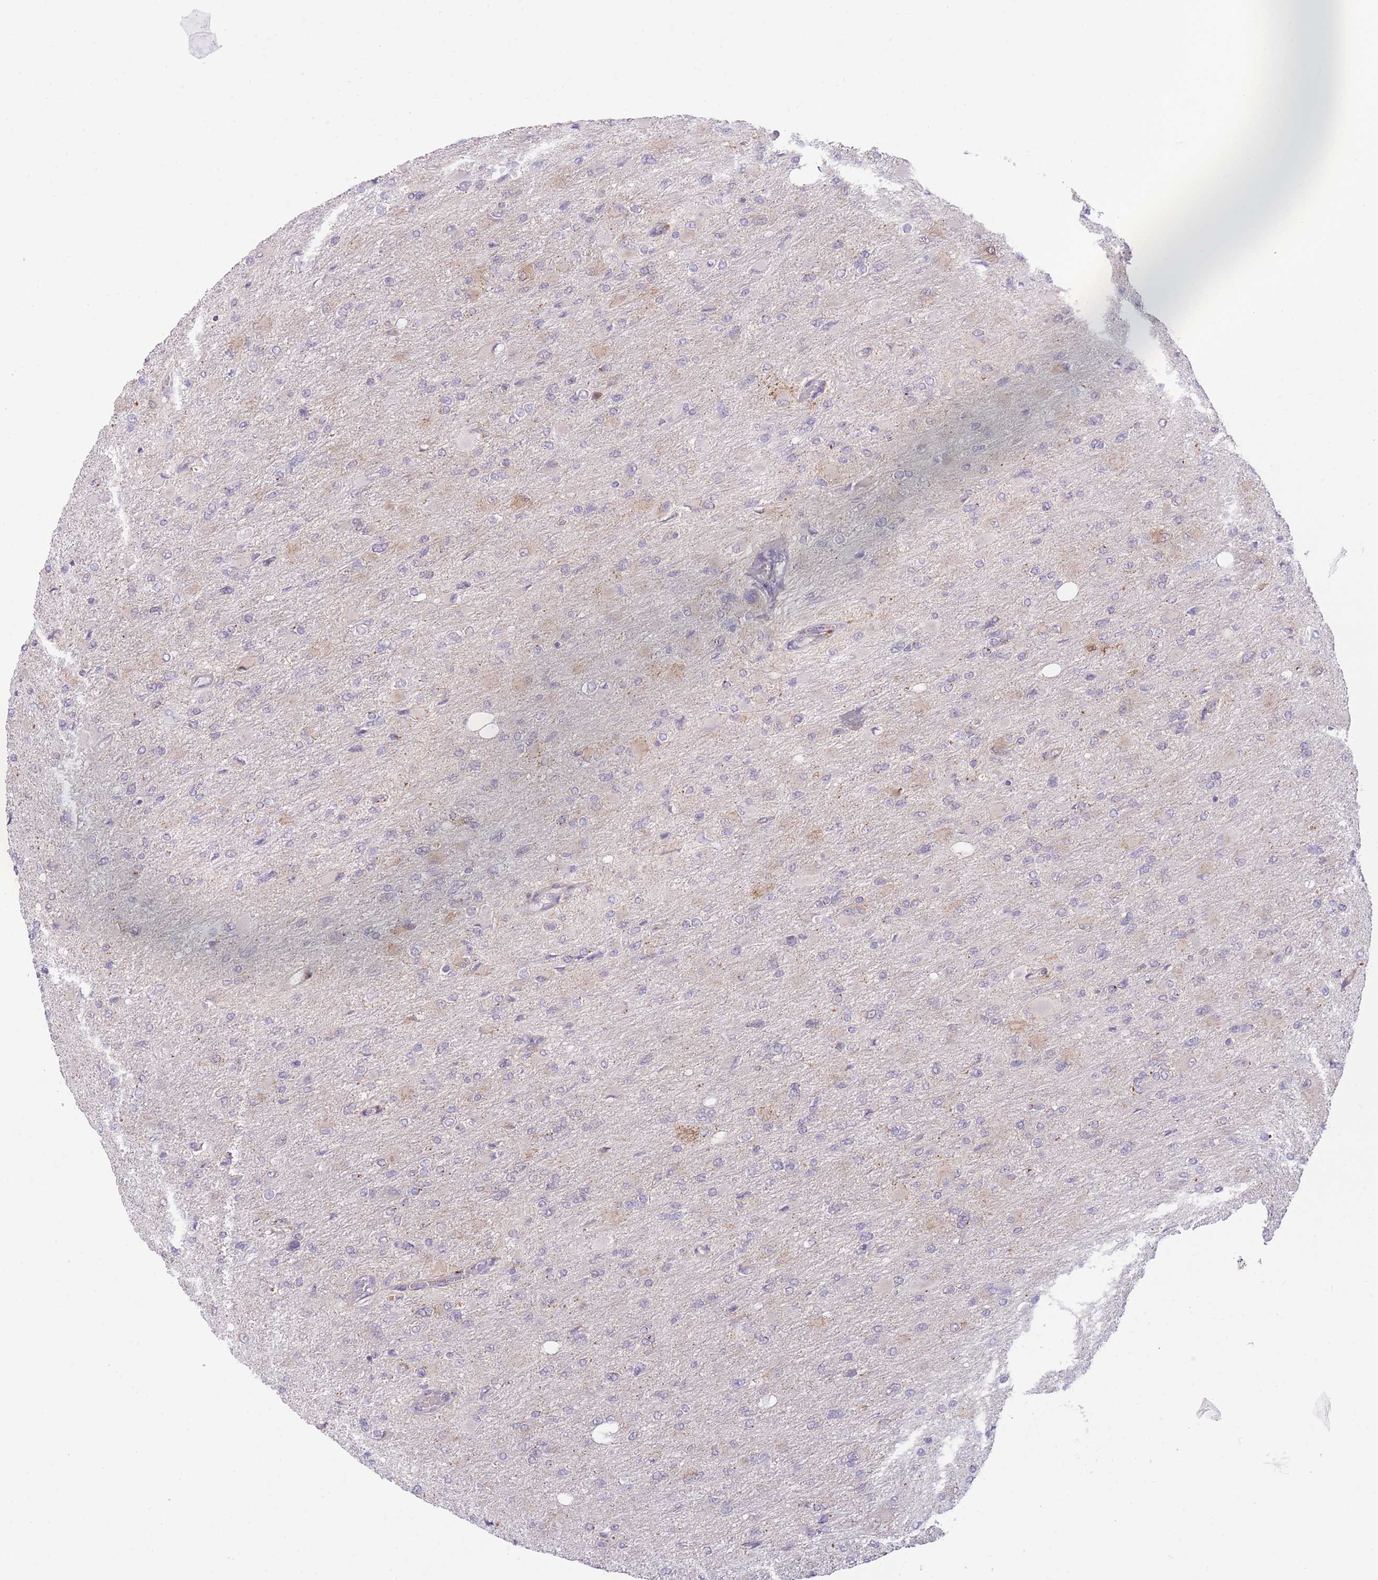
{"staining": {"intensity": "weak", "quantity": "<25%", "location": "cytoplasmic/membranous"}, "tissue": "glioma", "cell_type": "Tumor cells", "image_type": "cancer", "snomed": [{"axis": "morphology", "description": "Glioma, malignant, High grade"}, {"axis": "topography", "description": "Cerebral cortex"}], "caption": "DAB immunohistochemical staining of human glioma shows no significant positivity in tumor cells.", "gene": "BOLA2B", "patient": {"sex": "female", "age": 36}}